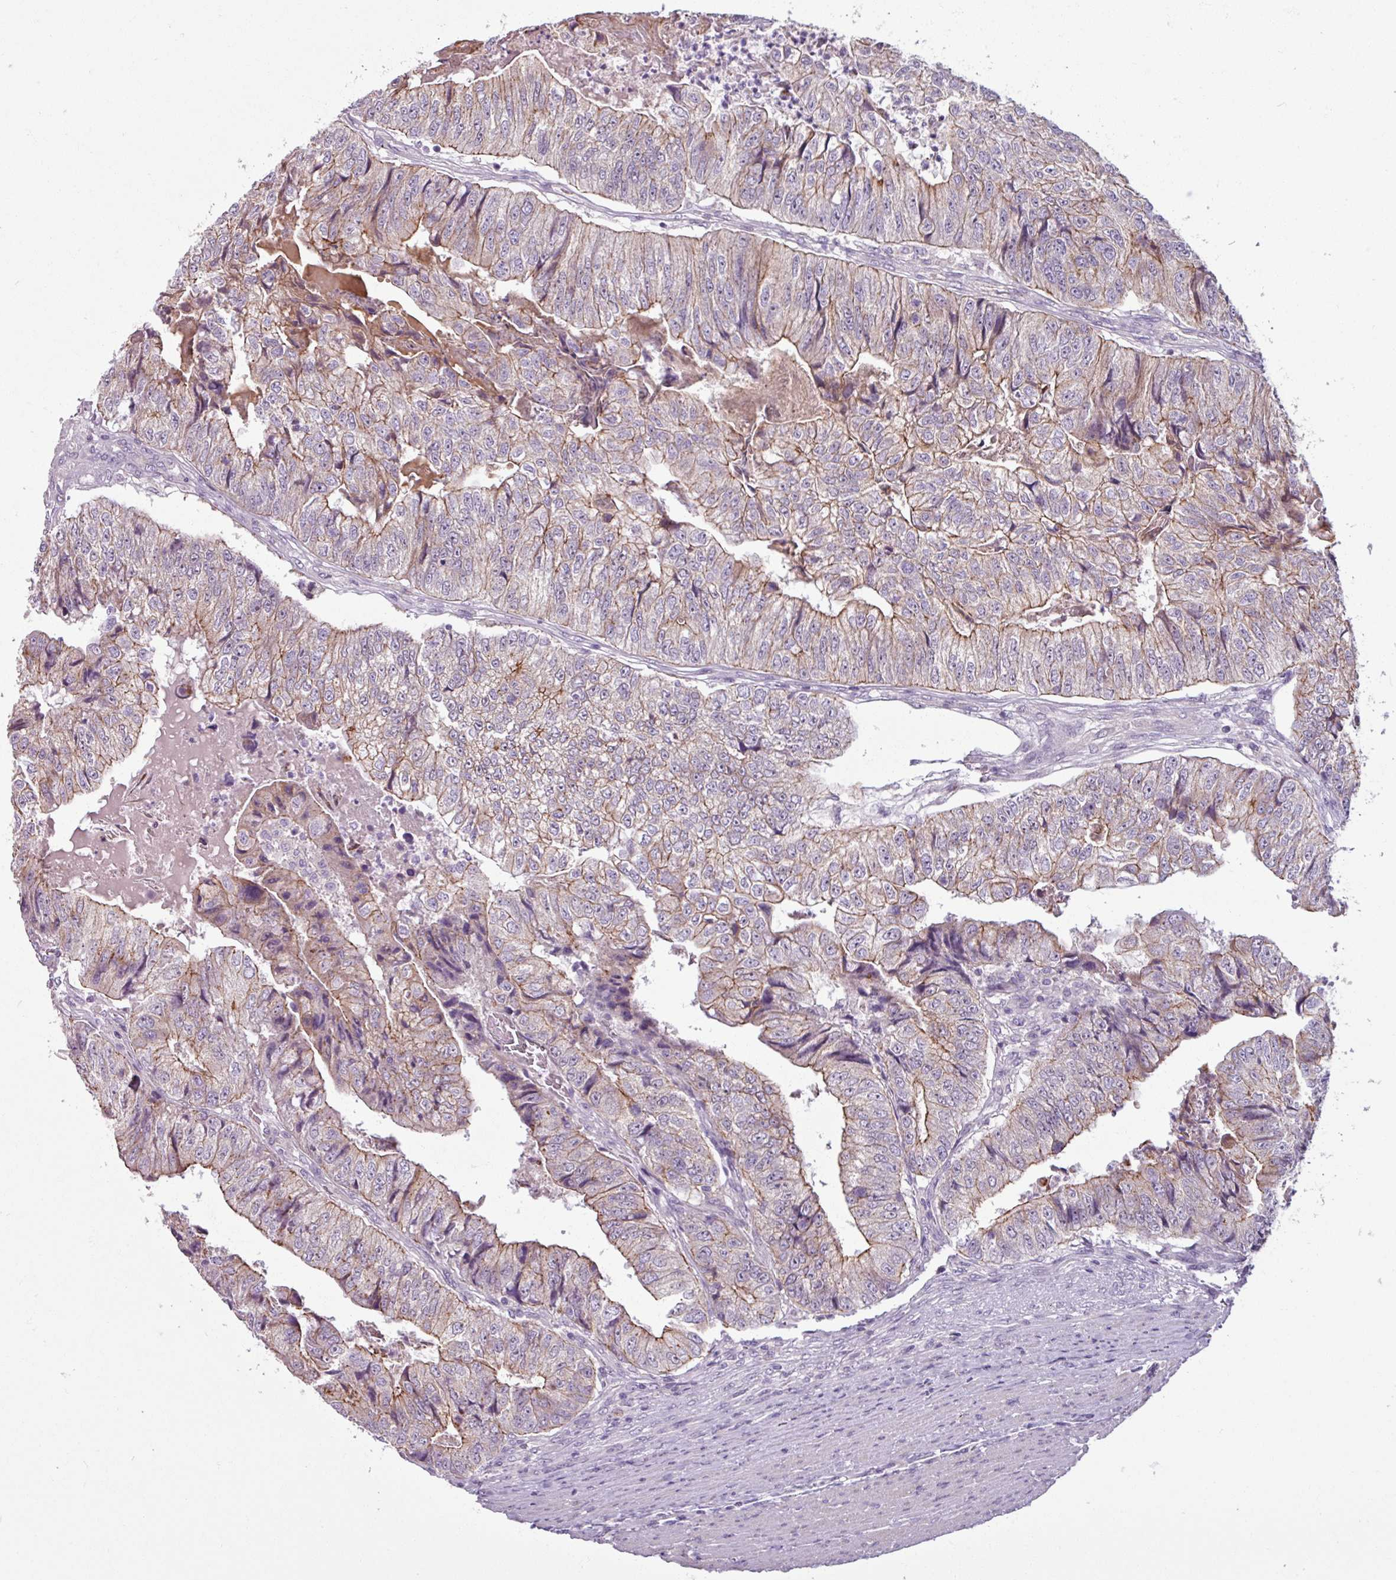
{"staining": {"intensity": "moderate", "quantity": "25%-75%", "location": "cytoplasmic/membranous"}, "tissue": "colorectal cancer", "cell_type": "Tumor cells", "image_type": "cancer", "snomed": [{"axis": "morphology", "description": "Adenocarcinoma, NOS"}, {"axis": "topography", "description": "Colon"}], "caption": "Protein analysis of colorectal cancer tissue demonstrates moderate cytoplasmic/membranous positivity in about 25%-75% of tumor cells.", "gene": "PNMA6A", "patient": {"sex": "female", "age": 67}}